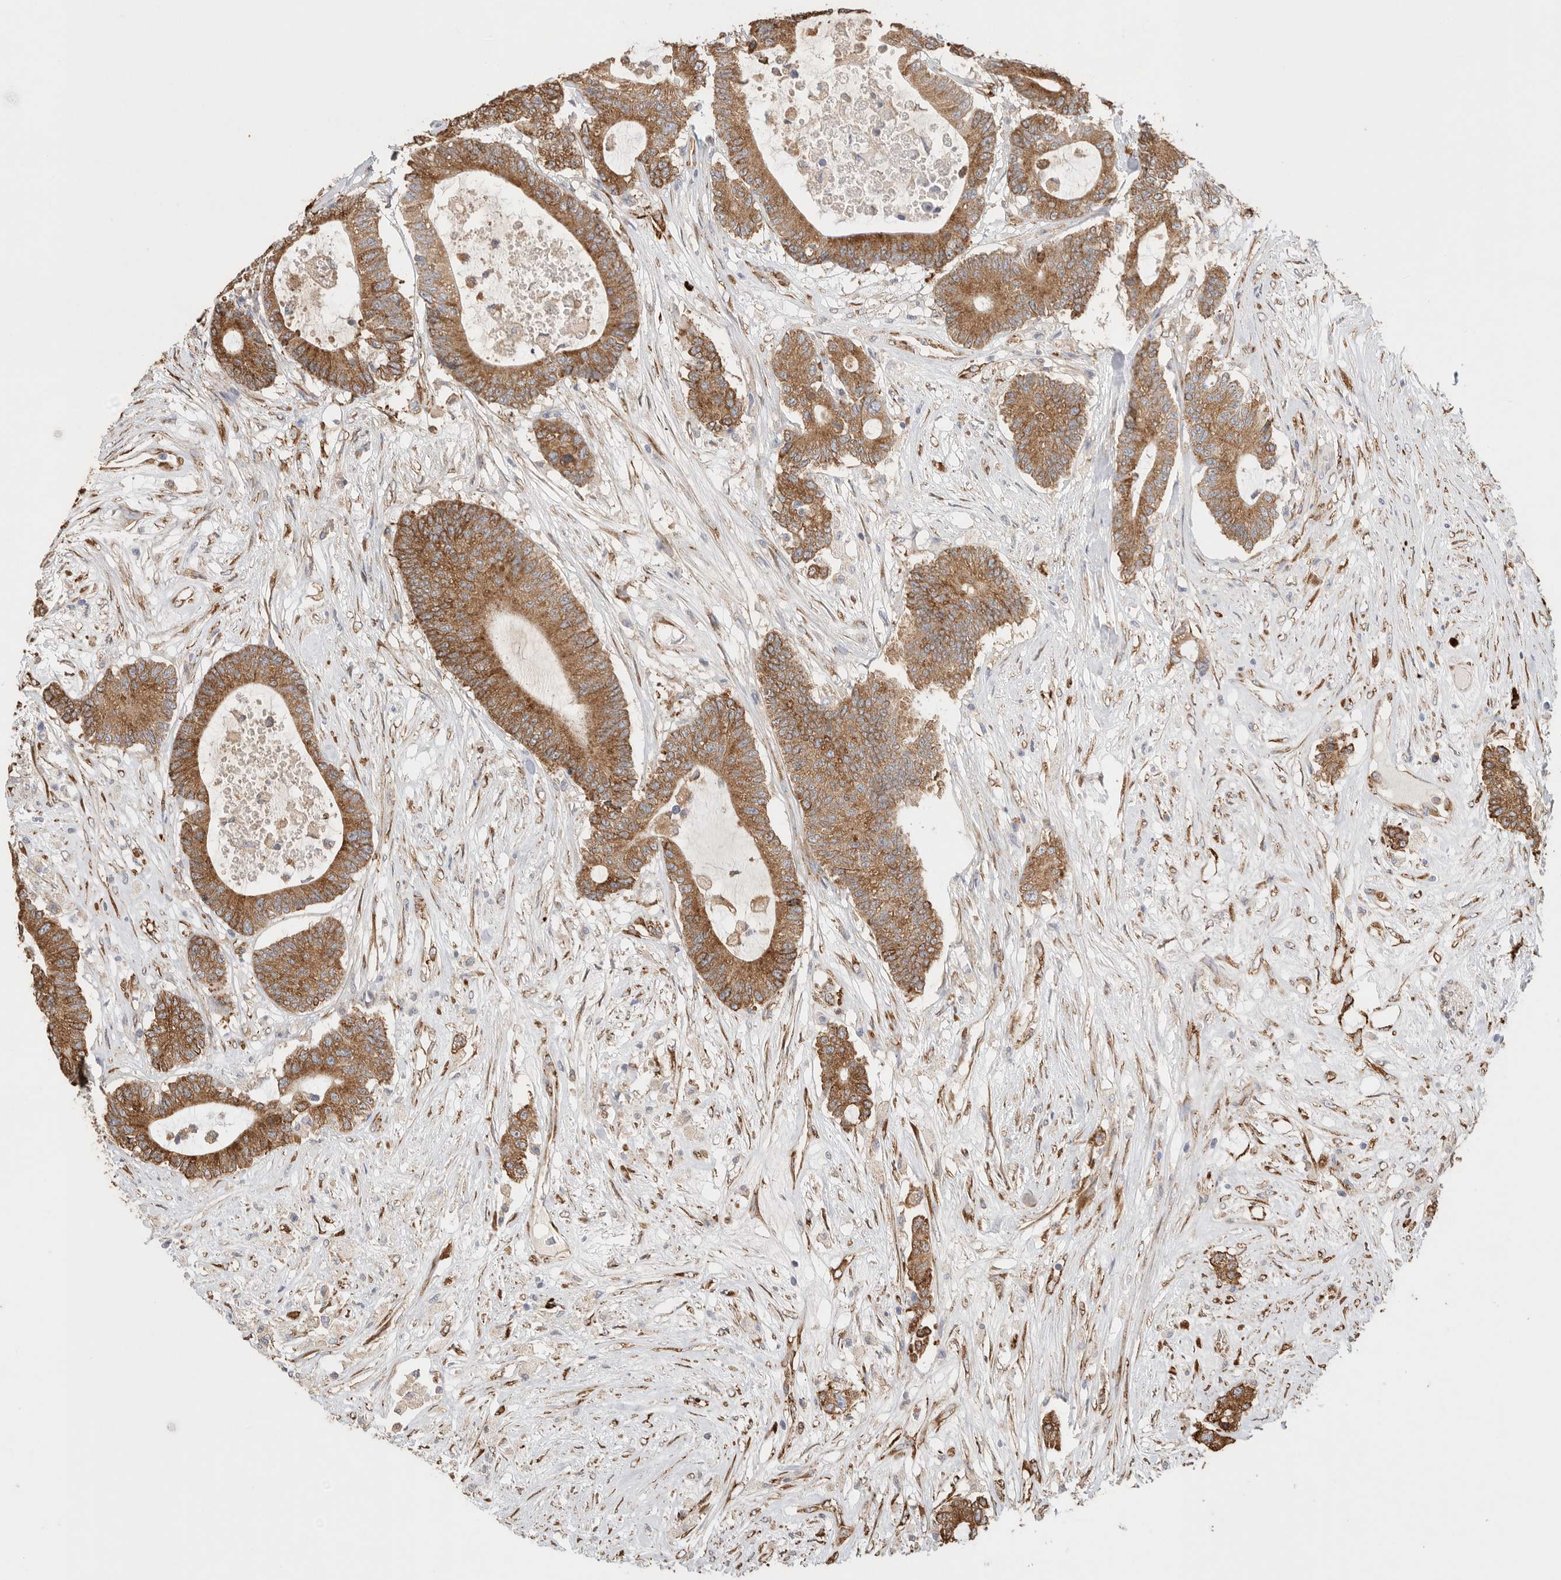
{"staining": {"intensity": "moderate", "quantity": ">75%", "location": "cytoplasmic/membranous"}, "tissue": "colorectal cancer", "cell_type": "Tumor cells", "image_type": "cancer", "snomed": [{"axis": "morphology", "description": "Adenocarcinoma, NOS"}, {"axis": "topography", "description": "Colon"}], "caption": "Protein expression analysis of human colorectal cancer (adenocarcinoma) reveals moderate cytoplasmic/membranous expression in about >75% of tumor cells.", "gene": "BLOC1S5", "patient": {"sex": "female", "age": 84}}